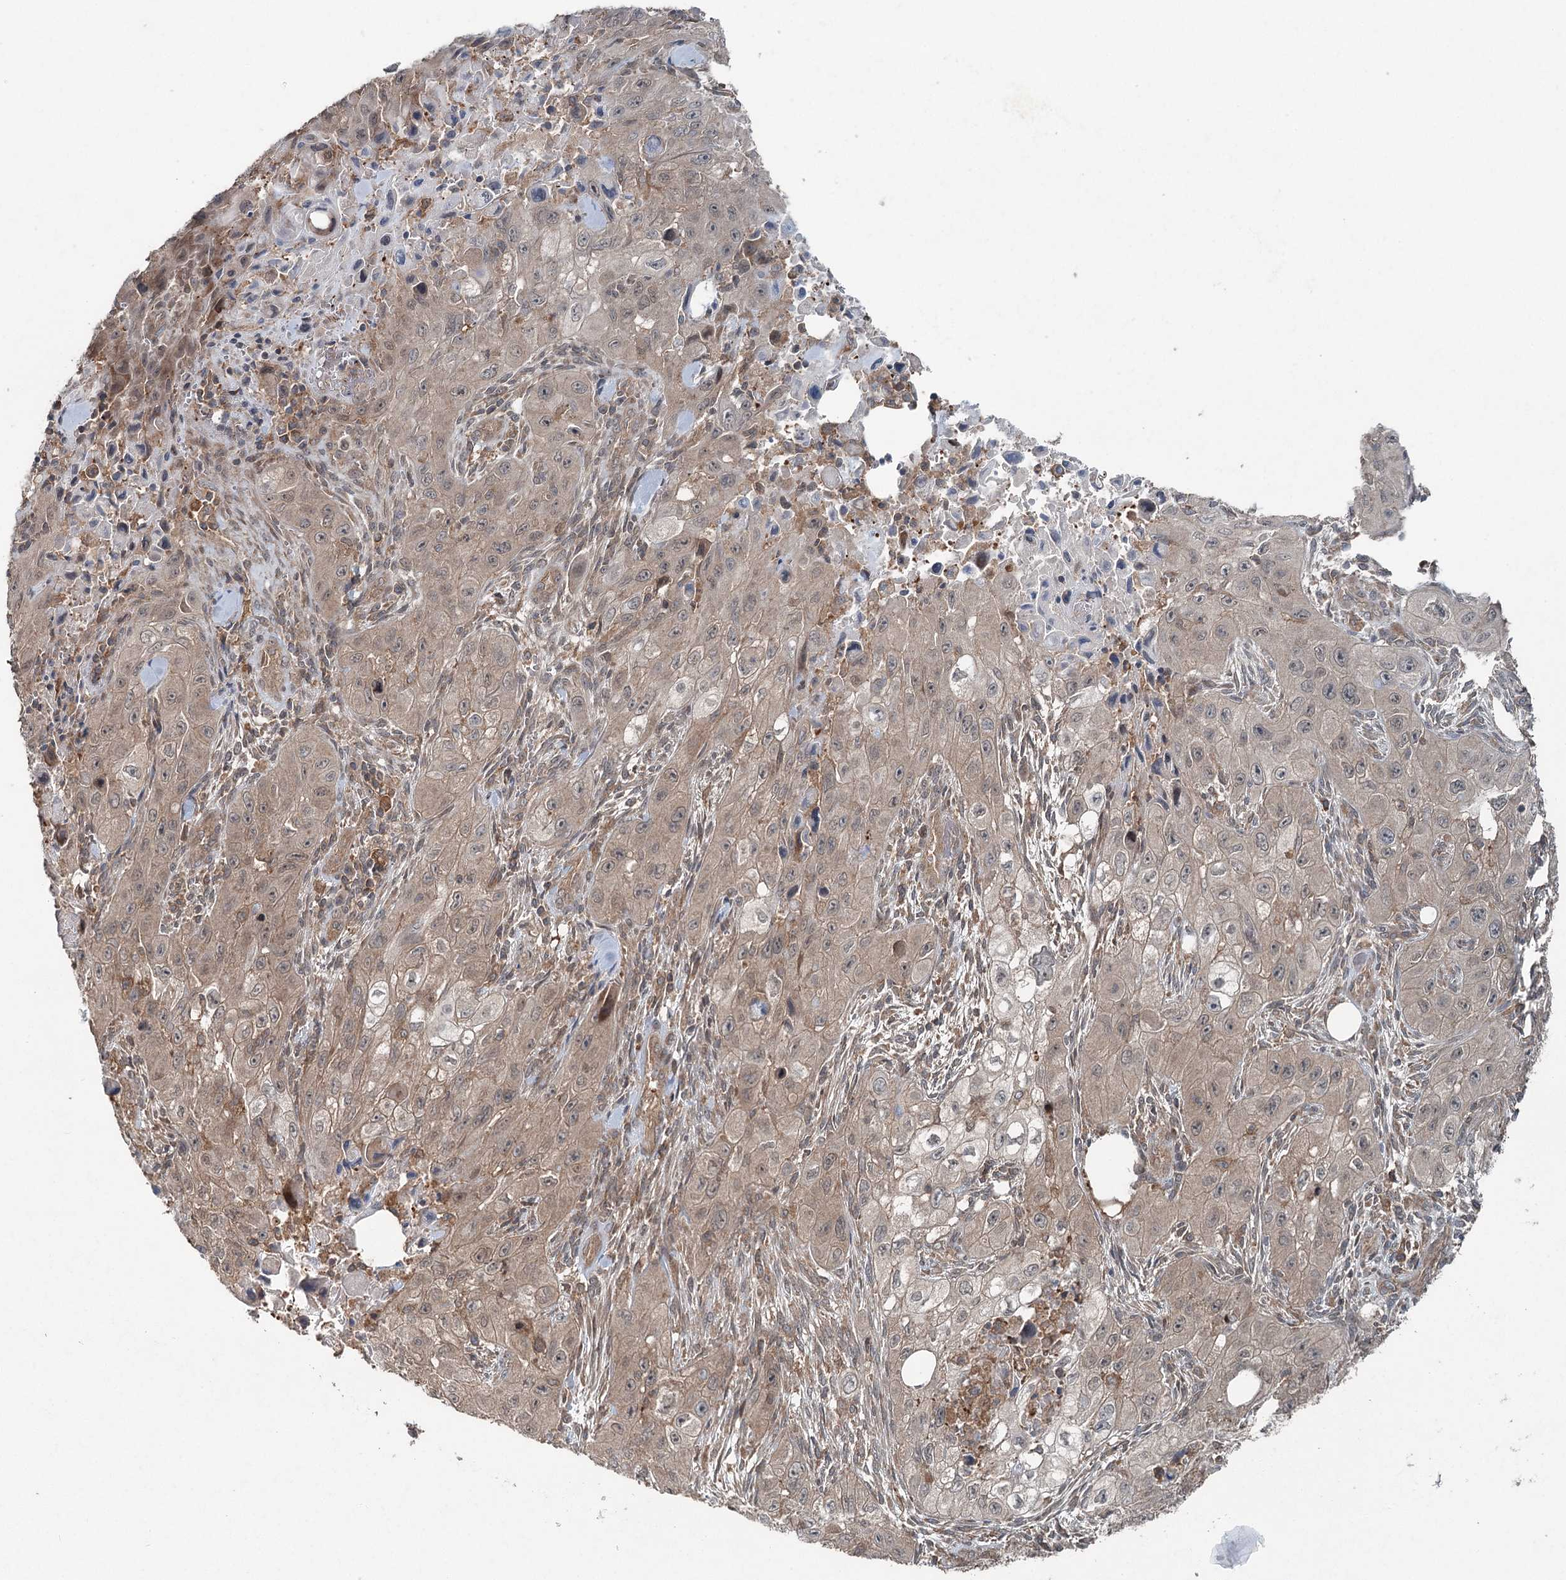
{"staining": {"intensity": "weak", "quantity": "<25%", "location": "cytoplasmic/membranous"}, "tissue": "skin cancer", "cell_type": "Tumor cells", "image_type": "cancer", "snomed": [{"axis": "morphology", "description": "Squamous cell carcinoma, NOS"}, {"axis": "topography", "description": "Skin"}, {"axis": "topography", "description": "Subcutis"}], "caption": "Immunohistochemical staining of human skin cancer reveals no significant expression in tumor cells. (DAB (3,3'-diaminobenzidine) immunohistochemistry, high magnification).", "gene": "SKIC3", "patient": {"sex": "male", "age": 73}}